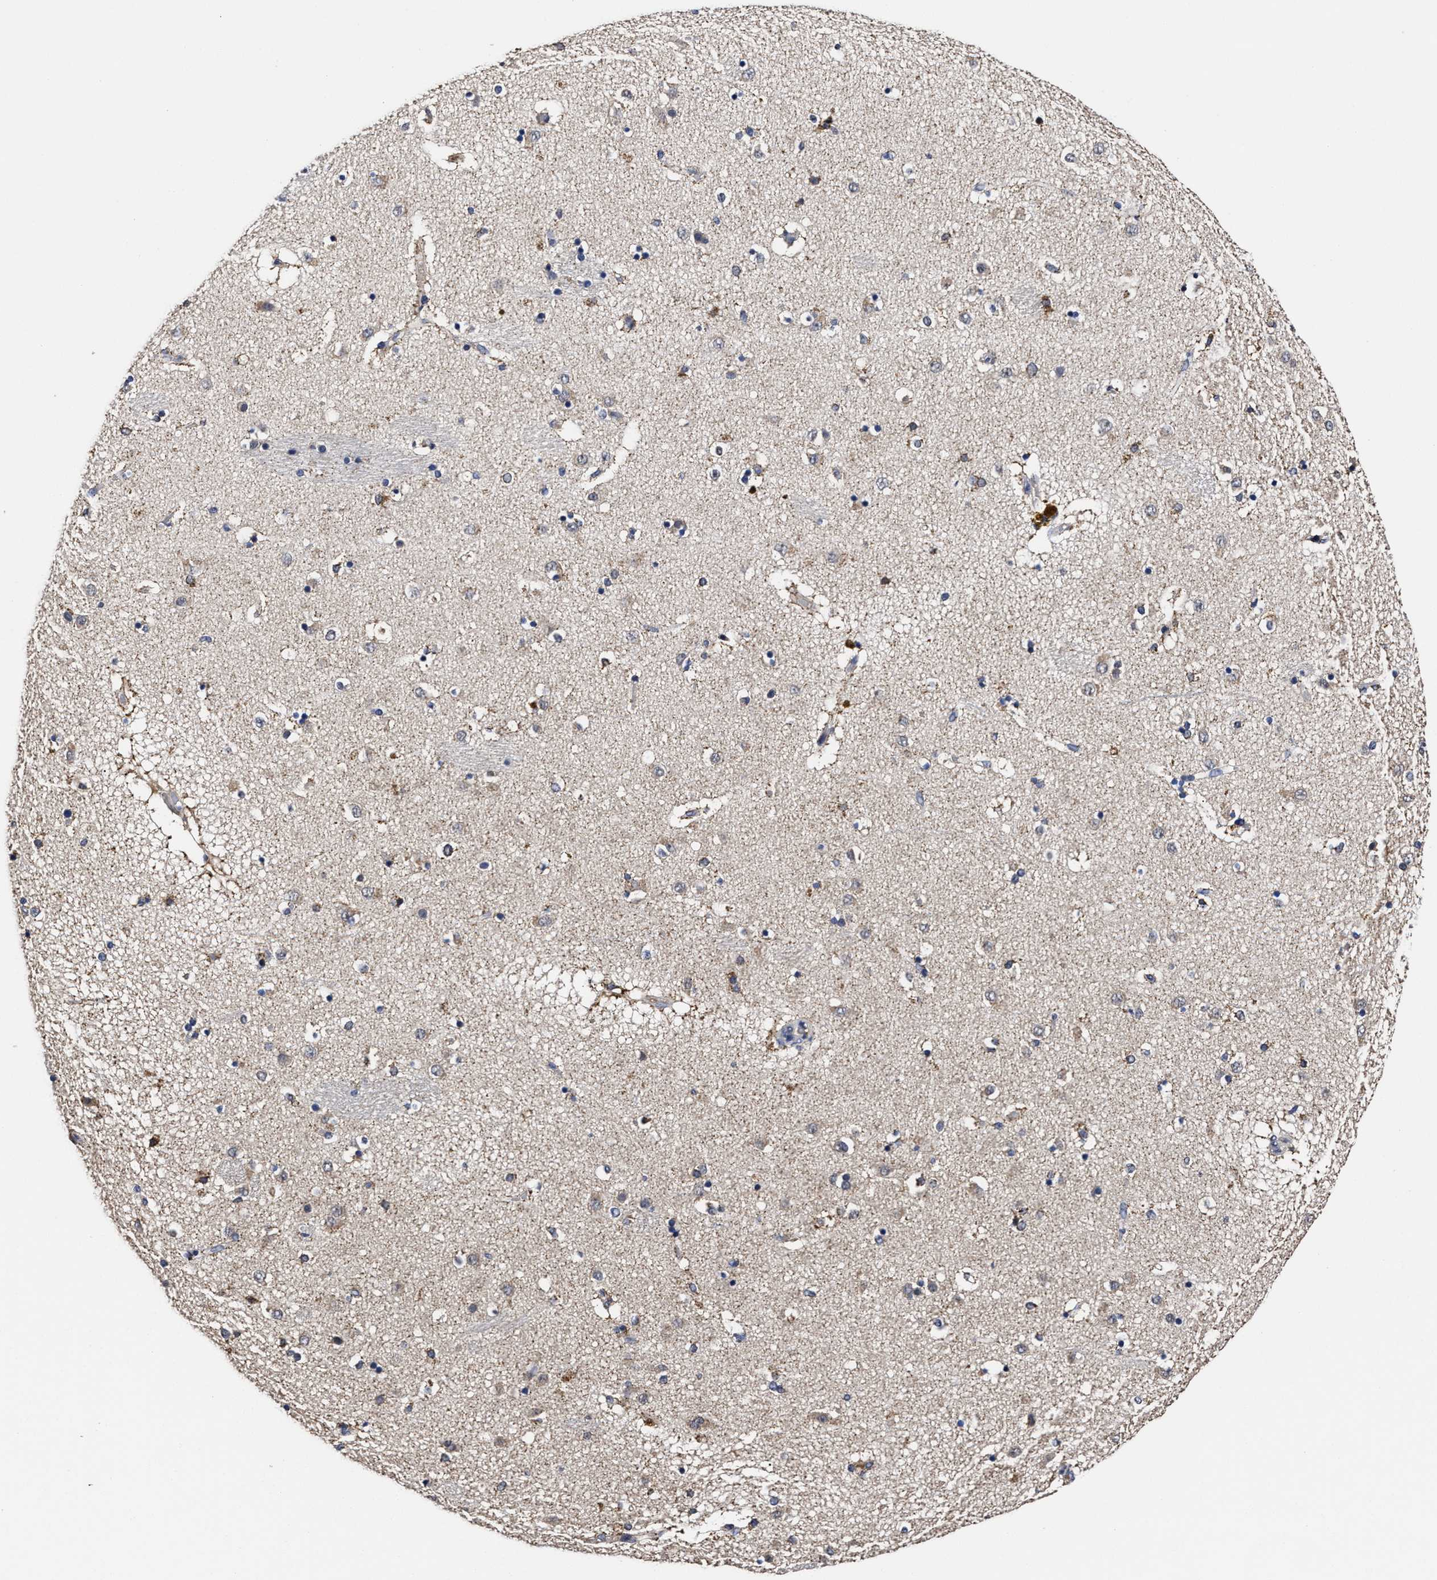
{"staining": {"intensity": "weak", "quantity": "<25%", "location": "cytoplasmic/membranous"}, "tissue": "caudate", "cell_type": "Glial cells", "image_type": "normal", "snomed": [{"axis": "morphology", "description": "Normal tissue, NOS"}, {"axis": "topography", "description": "Lateral ventricle wall"}], "caption": "Glial cells show no significant protein expression in unremarkable caudate. (Stains: DAB immunohistochemistry with hematoxylin counter stain, Microscopy: brightfield microscopy at high magnification).", "gene": "SOCS5", "patient": {"sex": "male", "age": 70}}